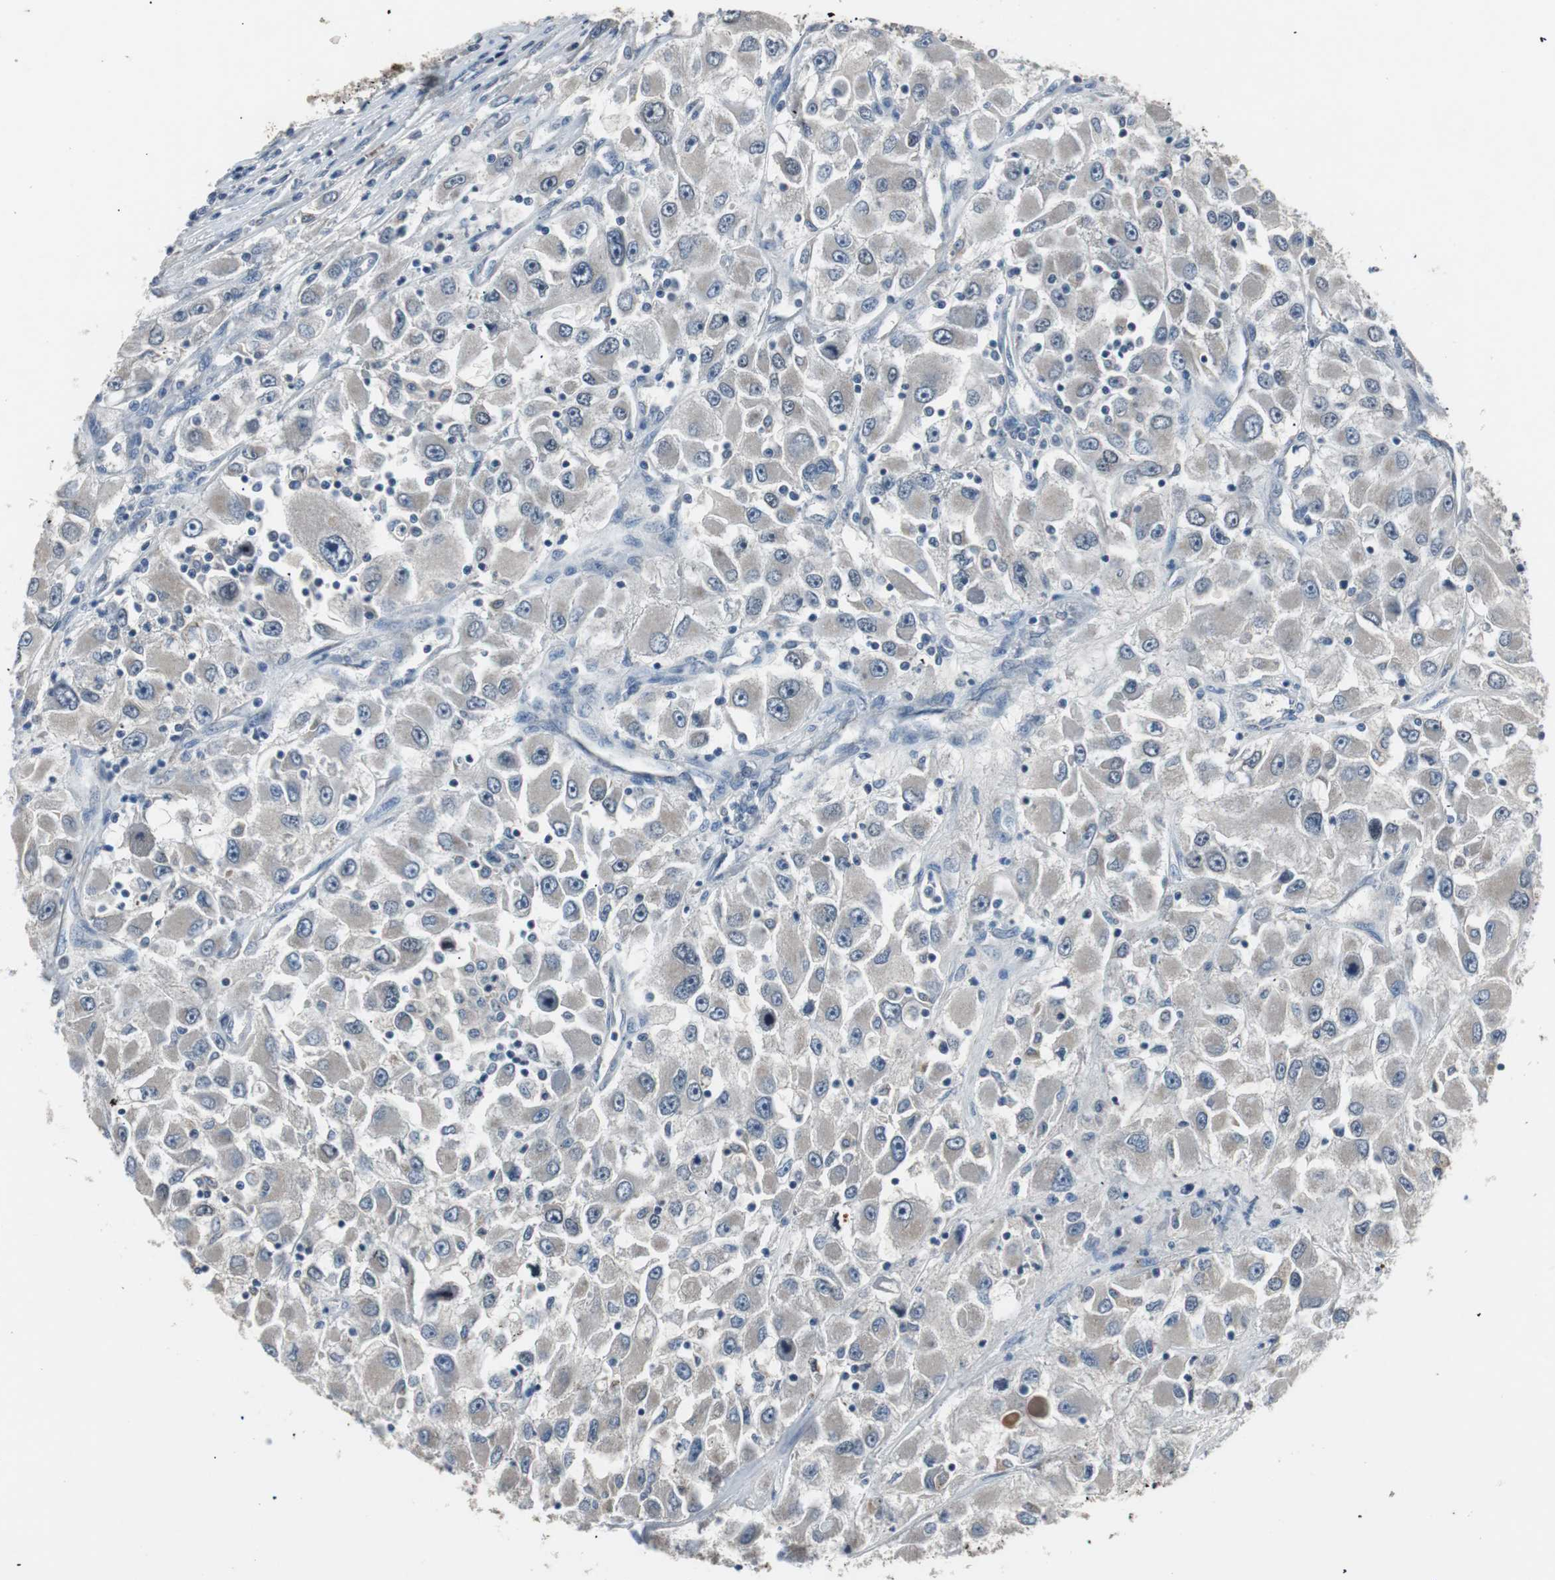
{"staining": {"intensity": "weak", "quantity": "25%-75%", "location": "cytoplasmic/membranous"}, "tissue": "renal cancer", "cell_type": "Tumor cells", "image_type": "cancer", "snomed": [{"axis": "morphology", "description": "Adenocarcinoma, NOS"}, {"axis": "topography", "description": "Kidney"}], "caption": "Immunohistochemistry (IHC) photomicrograph of renal cancer stained for a protein (brown), which exhibits low levels of weak cytoplasmic/membranous positivity in approximately 25%-75% of tumor cells.", "gene": "PCYT1B", "patient": {"sex": "female", "age": 52}}